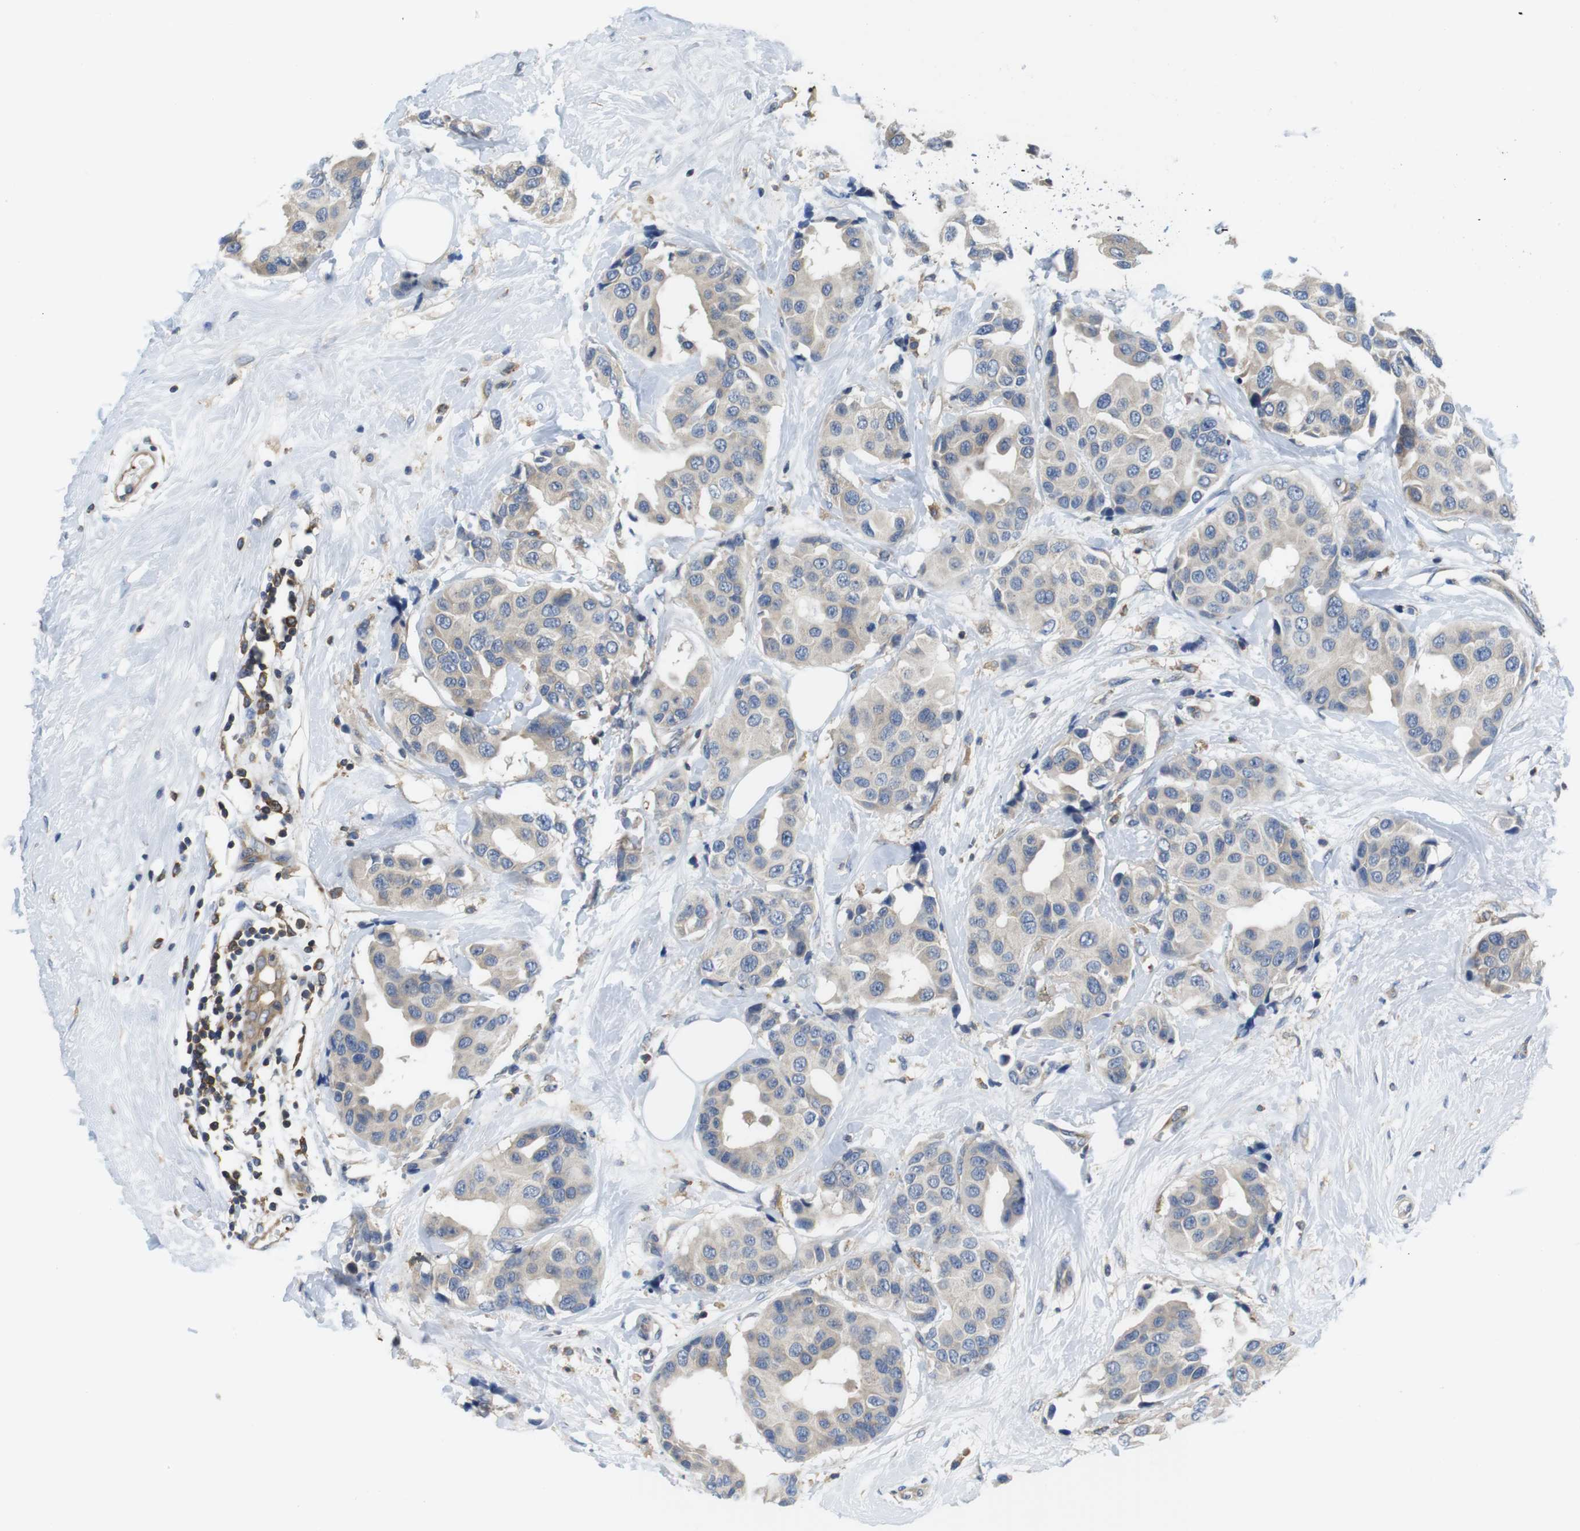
{"staining": {"intensity": "weak", "quantity": "25%-75%", "location": "cytoplasmic/membranous"}, "tissue": "breast cancer", "cell_type": "Tumor cells", "image_type": "cancer", "snomed": [{"axis": "morphology", "description": "Normal tissue, NOS"}, {"axis": "morphology", "description": "Duct carcinoma"}, {"axis": "topography", "description": "Breast"}], "caption": "Brown immunohistochemical staining in human breast cancer reveals weak cytoplasmic/membranous expression in approximately 25%-75% of tumor cells.", "gene": "HERPUD2", "patient": {"sex": "female", "age": 39}}